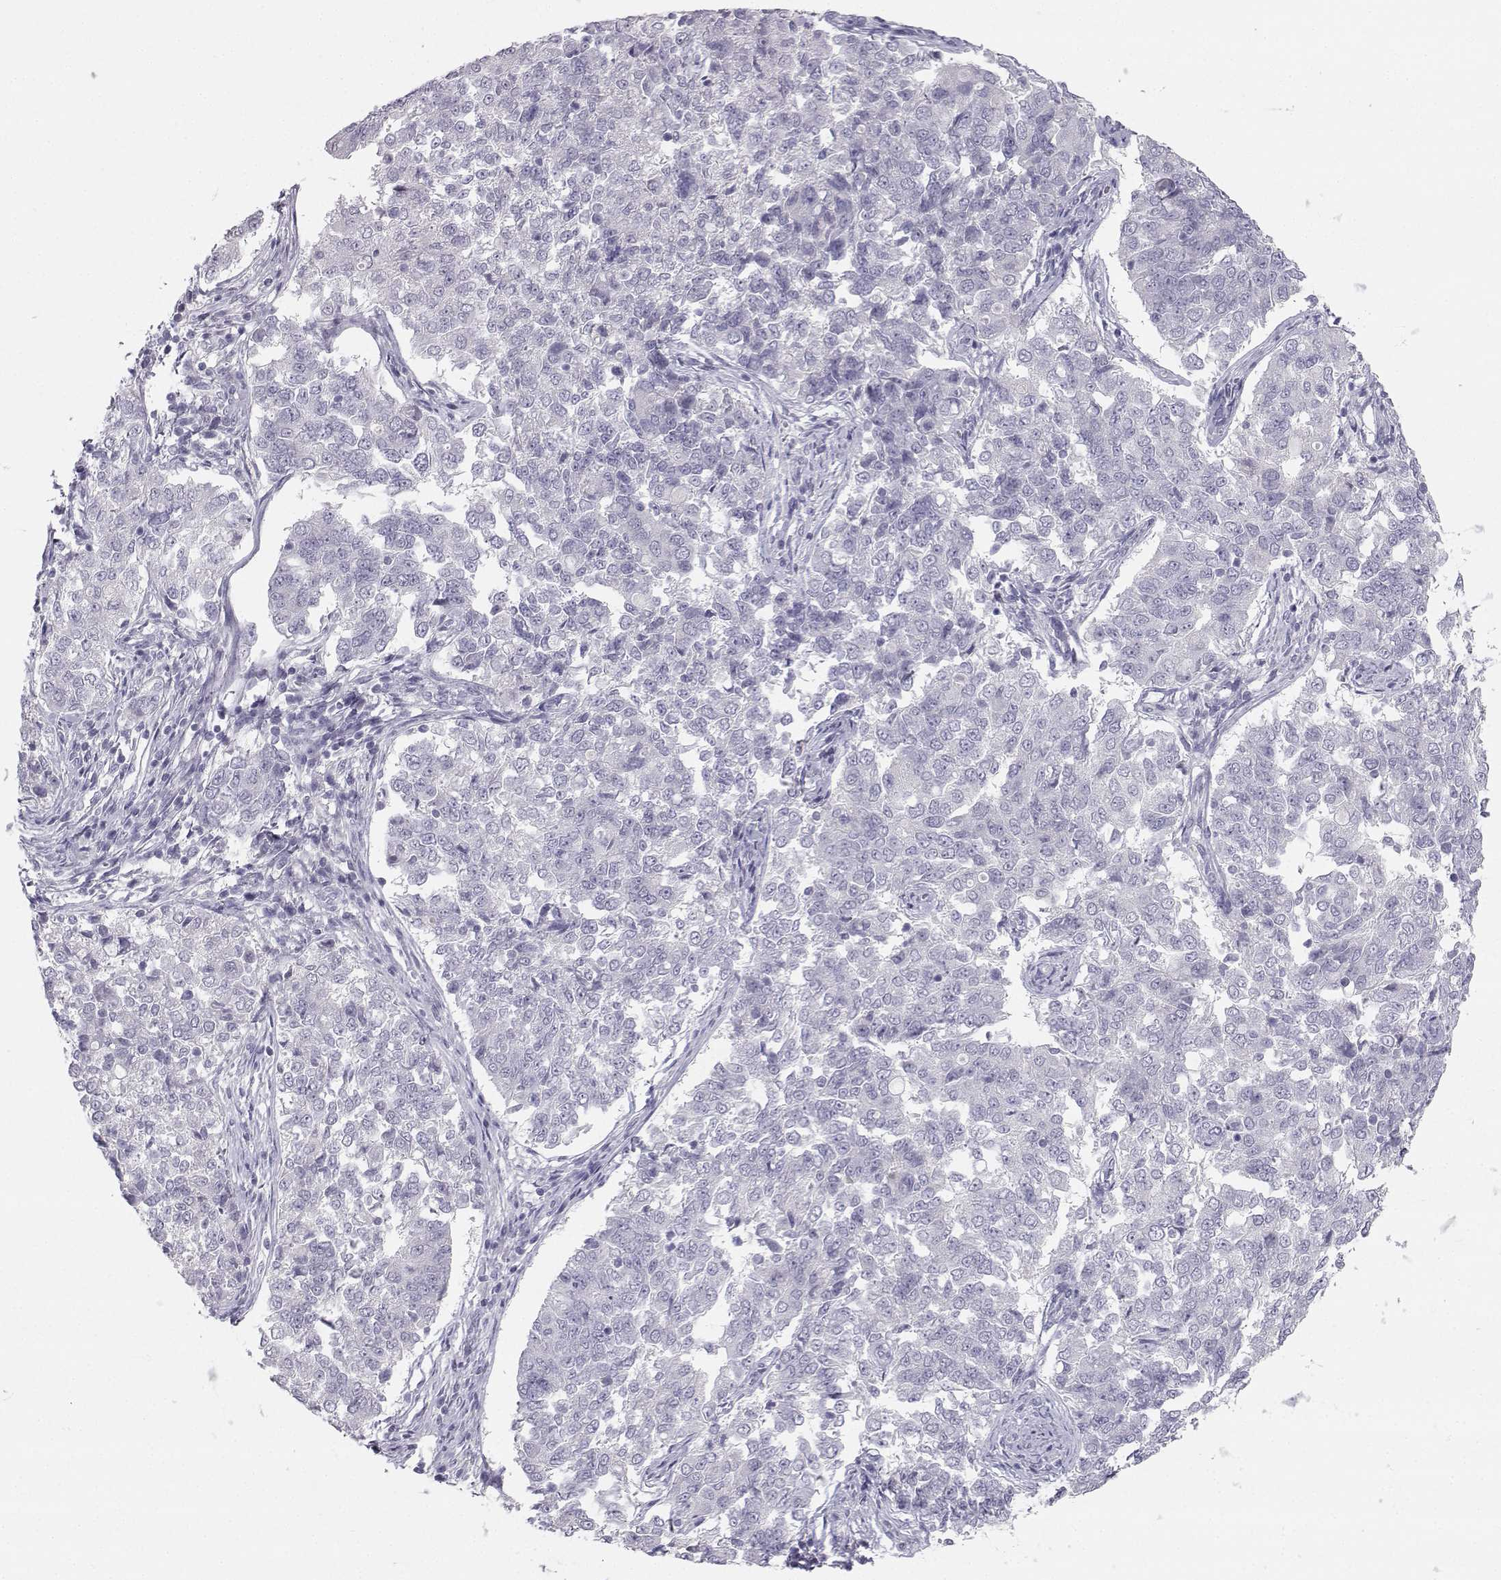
{"staining": {"intensity": "negative", "quantity": "none", "location": "none"}, "tissue": "endometrial cancer", "cell_type": "Tumor cells", "image_type": "cancer", "snomed": [{"axis": "morphology", "description": "Adenocarcinoma, NOS"}, {"axis": "topography", "description": "Endometrium"}], "caption": "IHC histopathology image of adenocarcinoma (endometrial) stained for a protein (brown), which shows no positivity in tumor cells. (DAB immunohistochemistry, high magnification).", "gene": "SYCE1", "patient": {"sex": "female", "age": 43}}